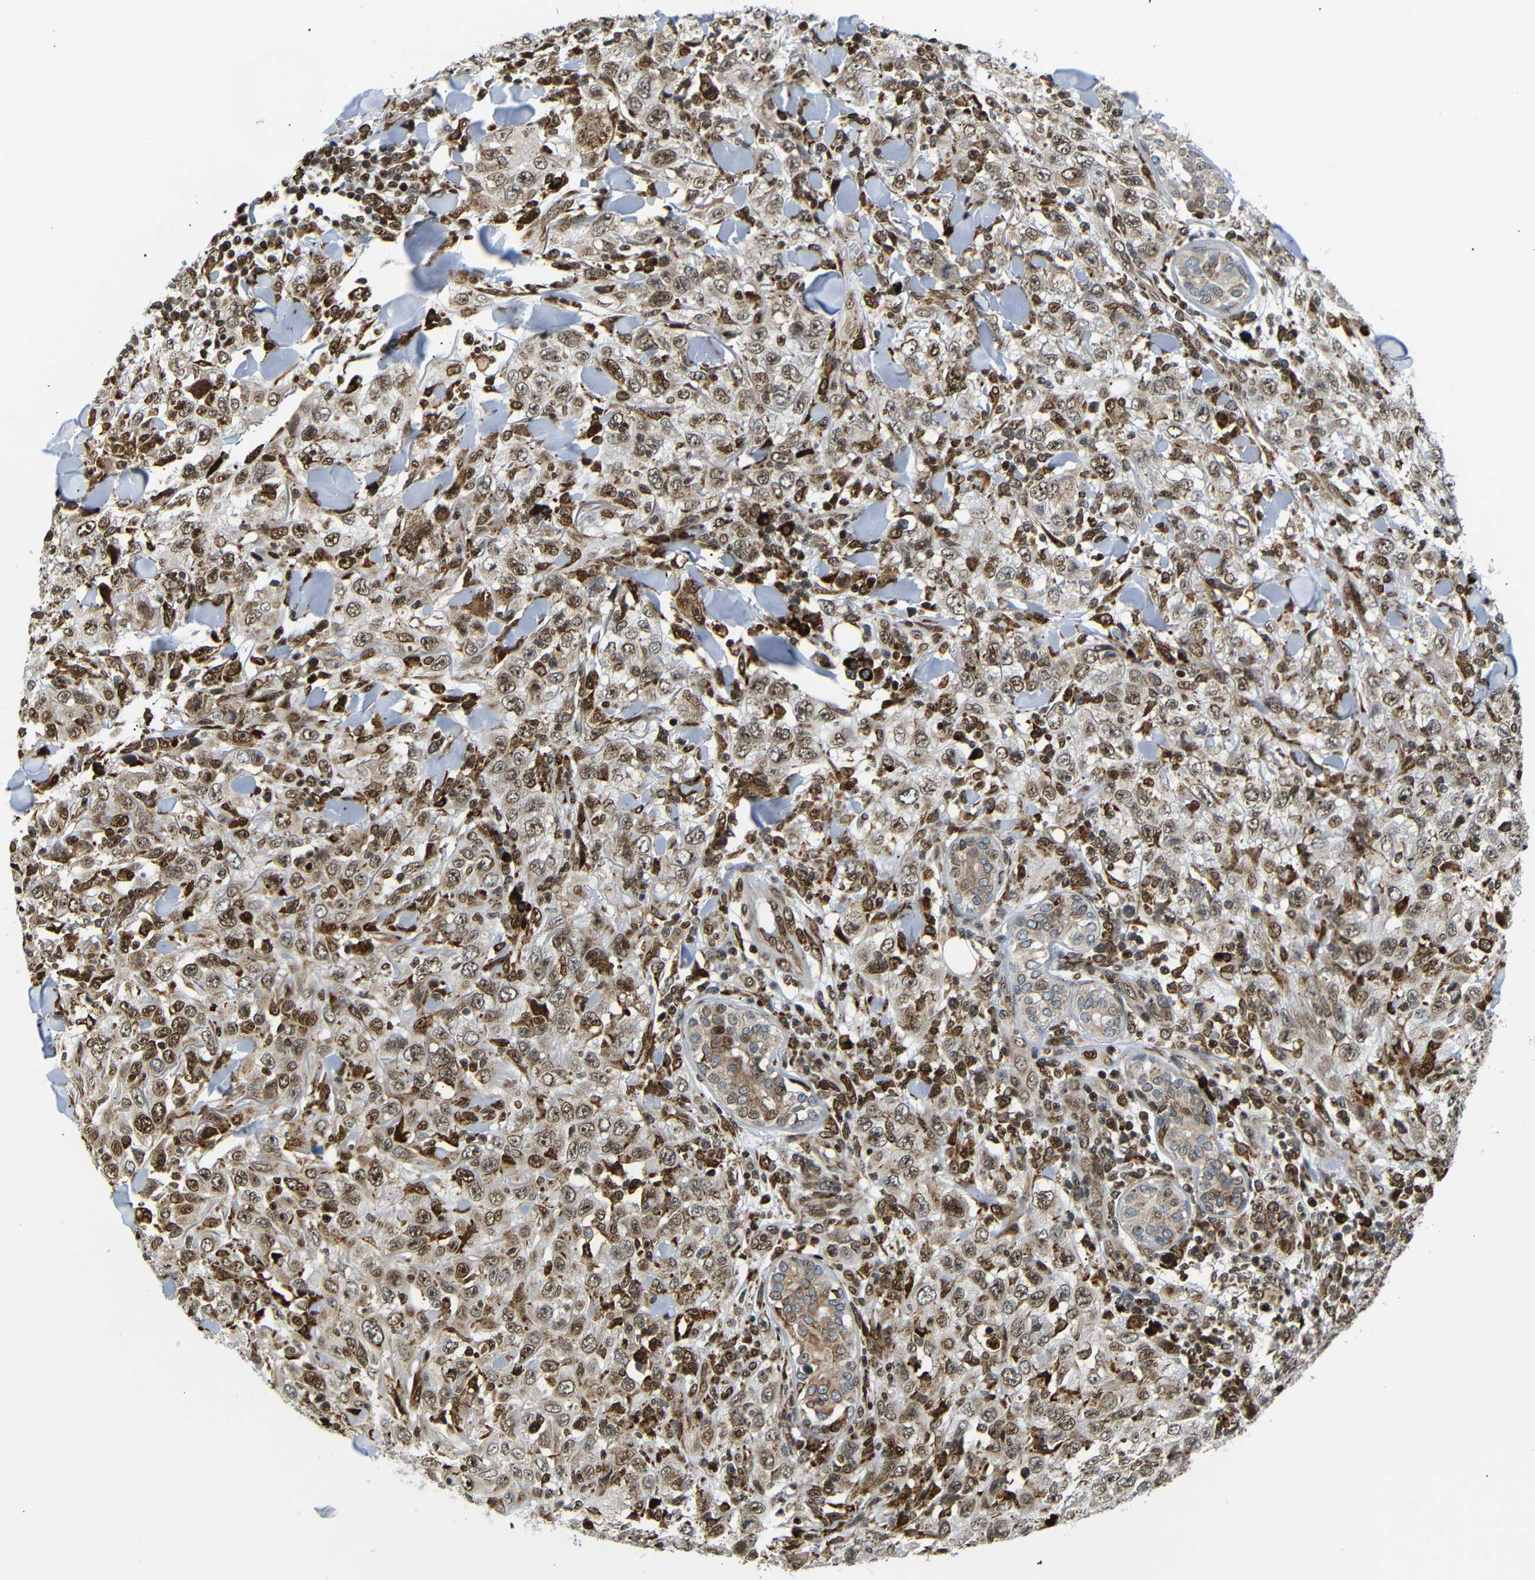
{"staining": {"intensity": "moderate", "quantity": ">75%", "location": "cytoplasmic/membranous,nuclear"}, "tissue": "skin cancer", "cell_type": "Tumor cells", "image_type": "cancer", "snomed": [{"axis": "morphology", "description": "Squamous cell carcinoma, NOS"}, {"axis": "topography", "description": "Skin"}], "caption": "The immunohistochemical stain labels moderate cytoplasmic/membranous and nuclear staining in tumor cells of skin cancer tissue.", "gene": "SPCS2", "patient": {"sex": "female", "age": 88}}